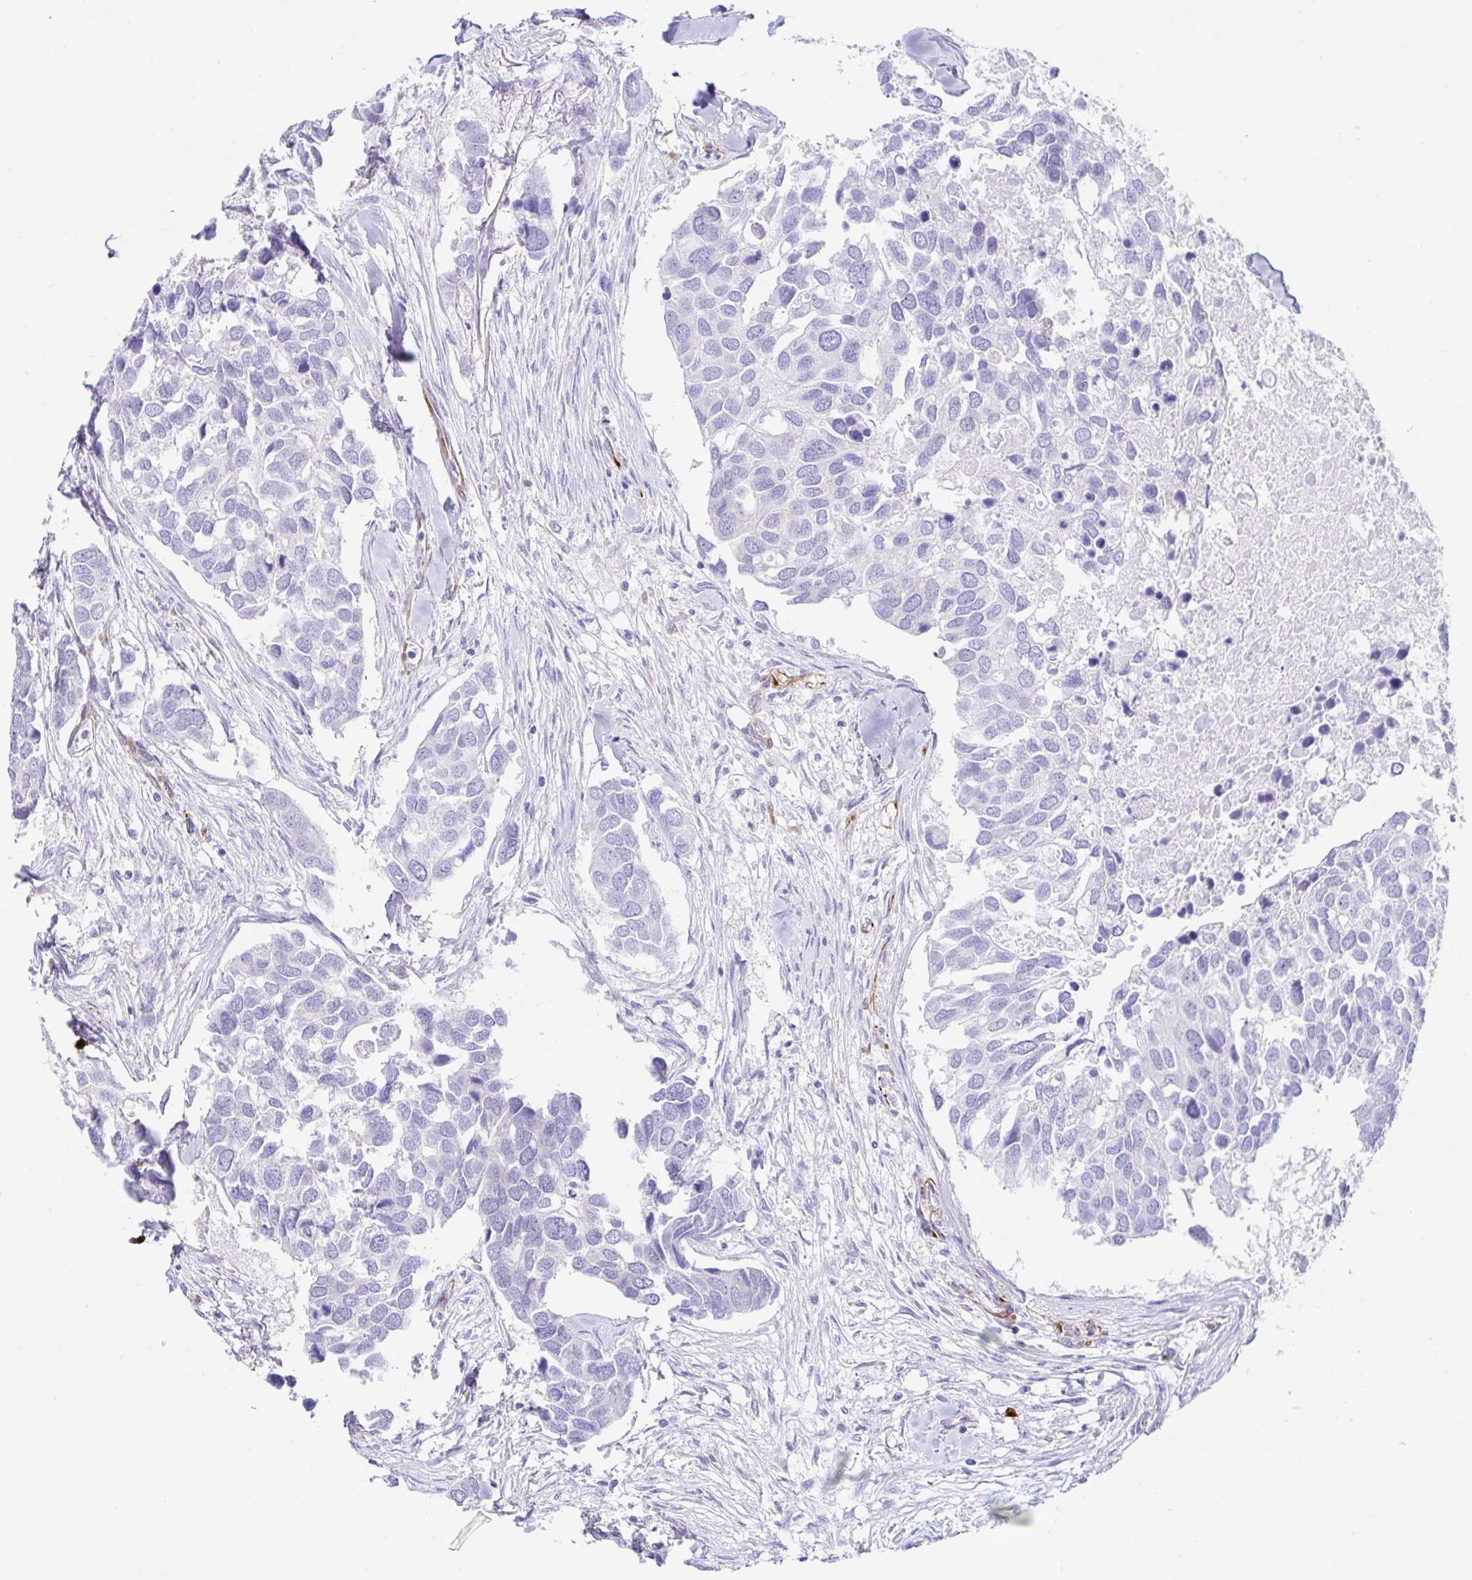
{"staining": {"intensity": "negative", "quantity": "none", "location": "none"}, "tissue": "breast cancer", "cell_type": "Tumor cells", "image_type": "cancer", "snomed": [{"axis": "morphology", "description": "Duct carcinoma"}, {"axis": "topography", "description": "Breast"}], "caption": "Tumor cells are negative for protein expression in human breast cancer (intraductal carcinoma).", "gene": "DOCK1", "patient": {"sex": "female", "age": 83}}